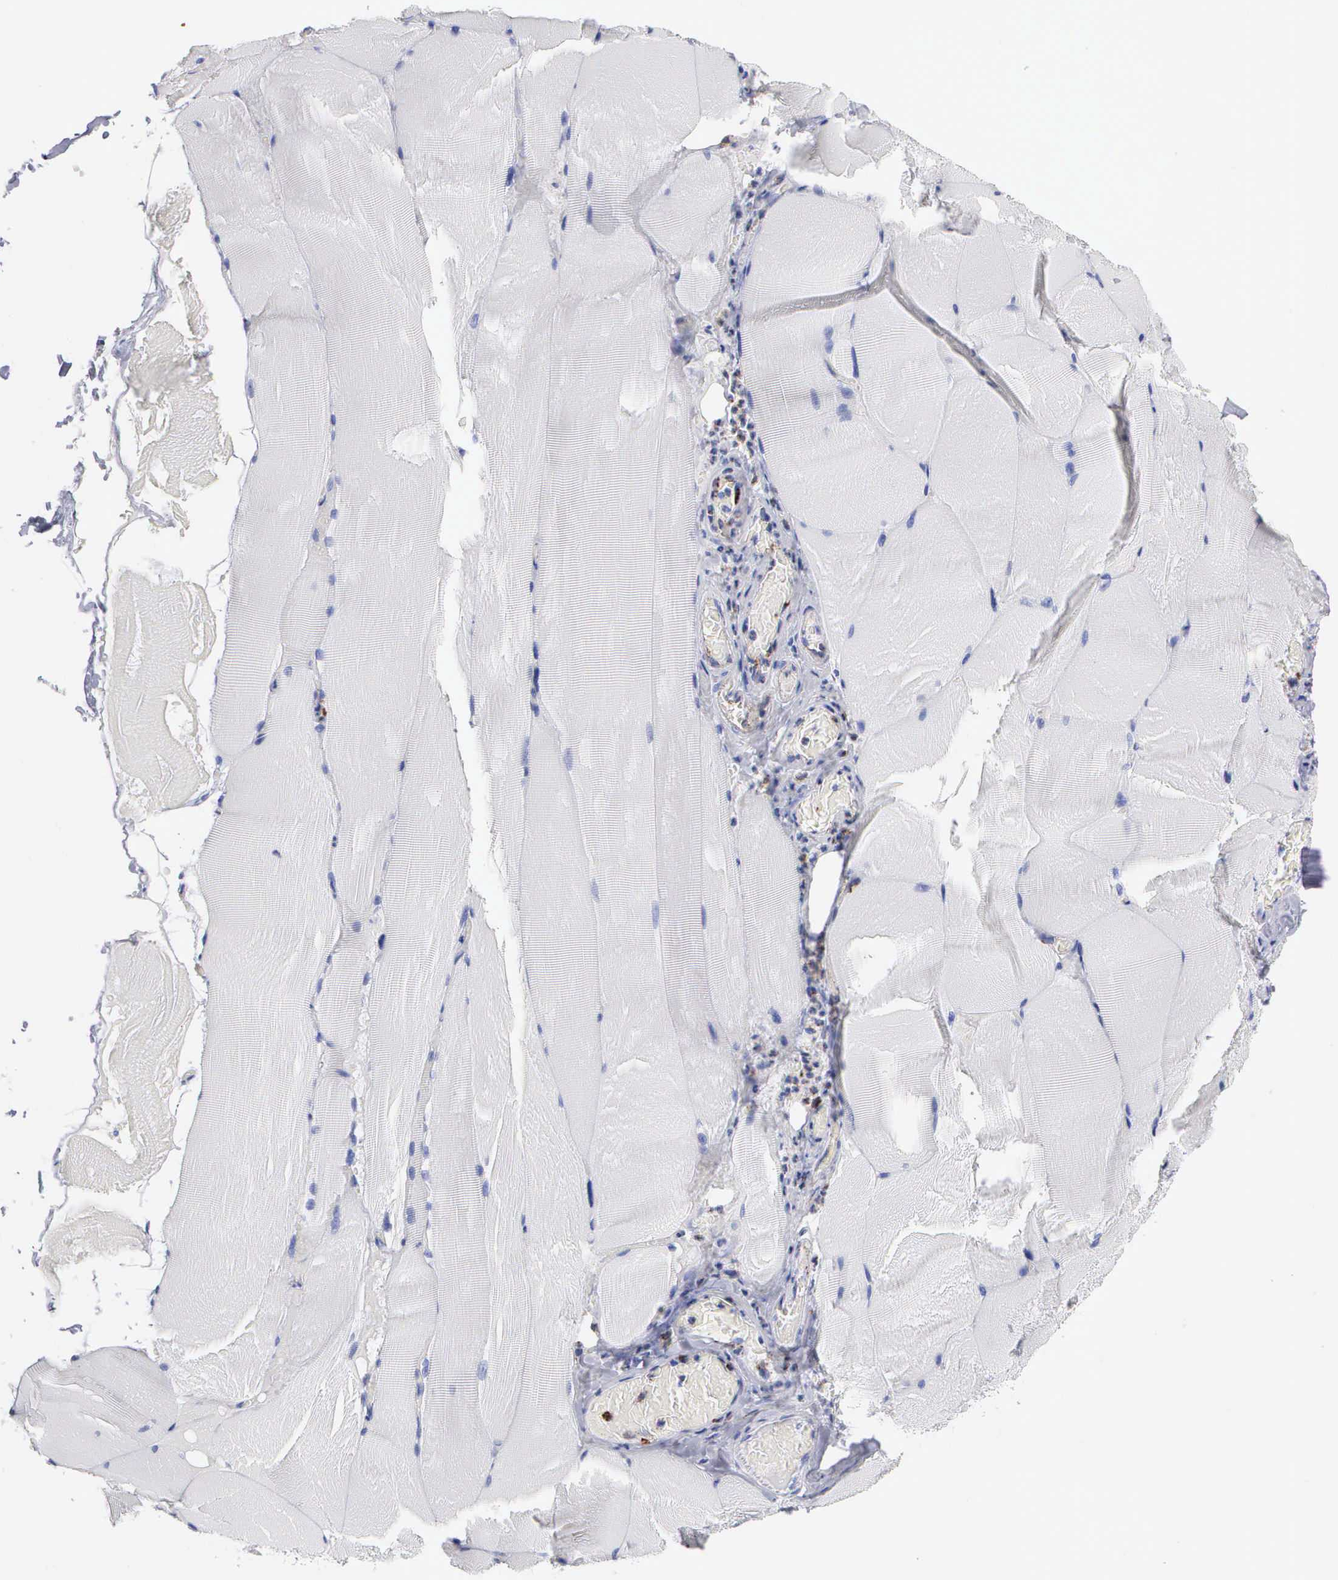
{"staining": {"intensity": "negative", "quantity": "none", "location": "none"}, "tissue": "skeletal muscle", "cell_type": "Myocytes", "image_type": "normal", "snomed": [{"axis": "morphology", "description": "Normal tissue, NOS"}, {"axis": "topography", "description": "Skeletal muscle"}], "caption": "Immunohistochemistry of unremarkable skeletal muscle displays no staining in myocytes. (Stains: DAB (3,3'-diaminobenzidine) IHC with hematoxylin counter stain, Microscopy: brightfield microscopy at high magnification).", "gene": "CTSH", "patient": {"sex": "male", "age": 71}}